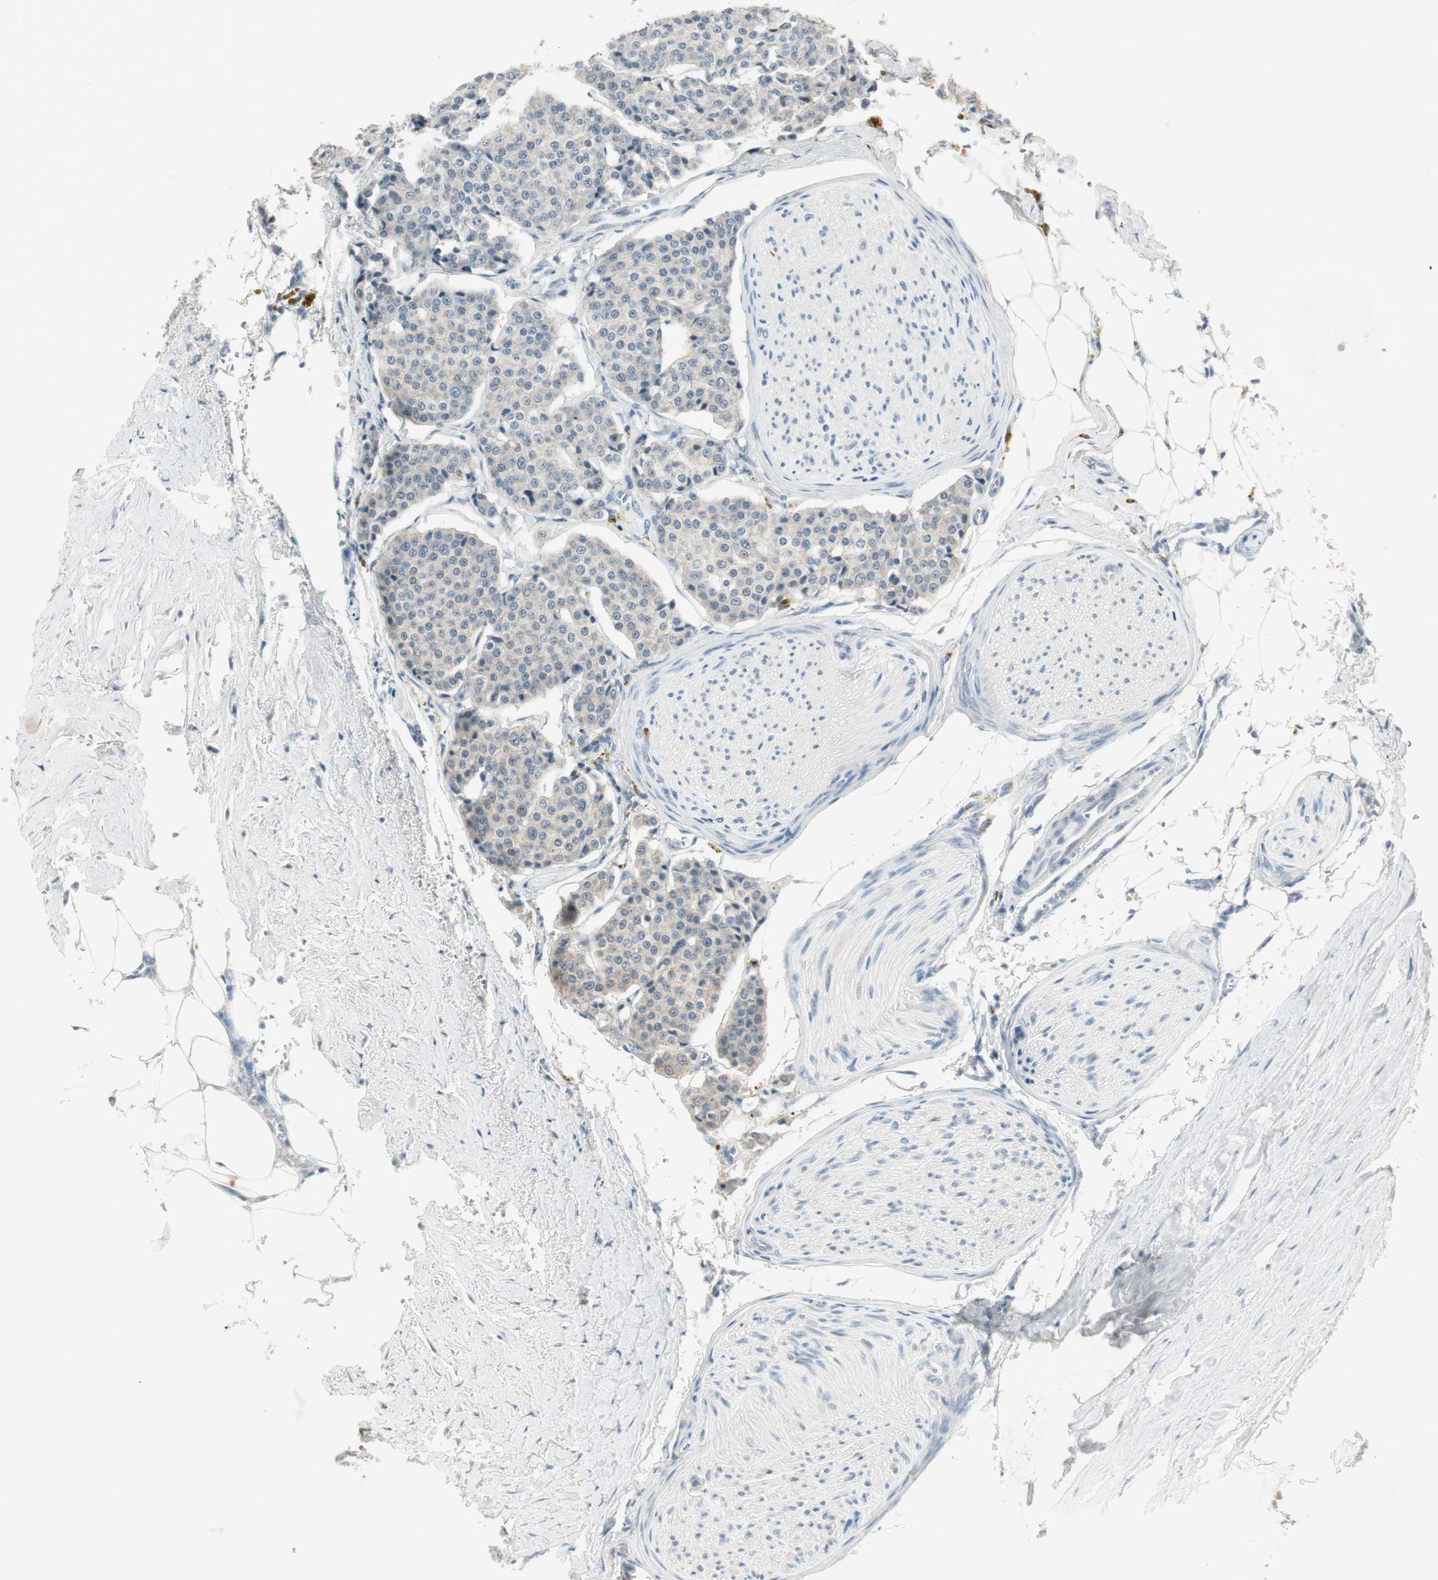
{"staining": {"intensity": "negative", "quantity": "none", "location": "none"}, "tissue": "carcinoid", "cell_type": "Tumor cells", "image_type": "cancer", "snomed": [{"axis": "morphology", "description": "Carcinoid, malignant, NOS"}, {"axis": "topography", "description": "Colon"}], "caption": "Tumor cells are negative for brown protein staining in malignant carcinoid.", "gene": "KHK", "patient": {"sex": "female", "age": 61}}